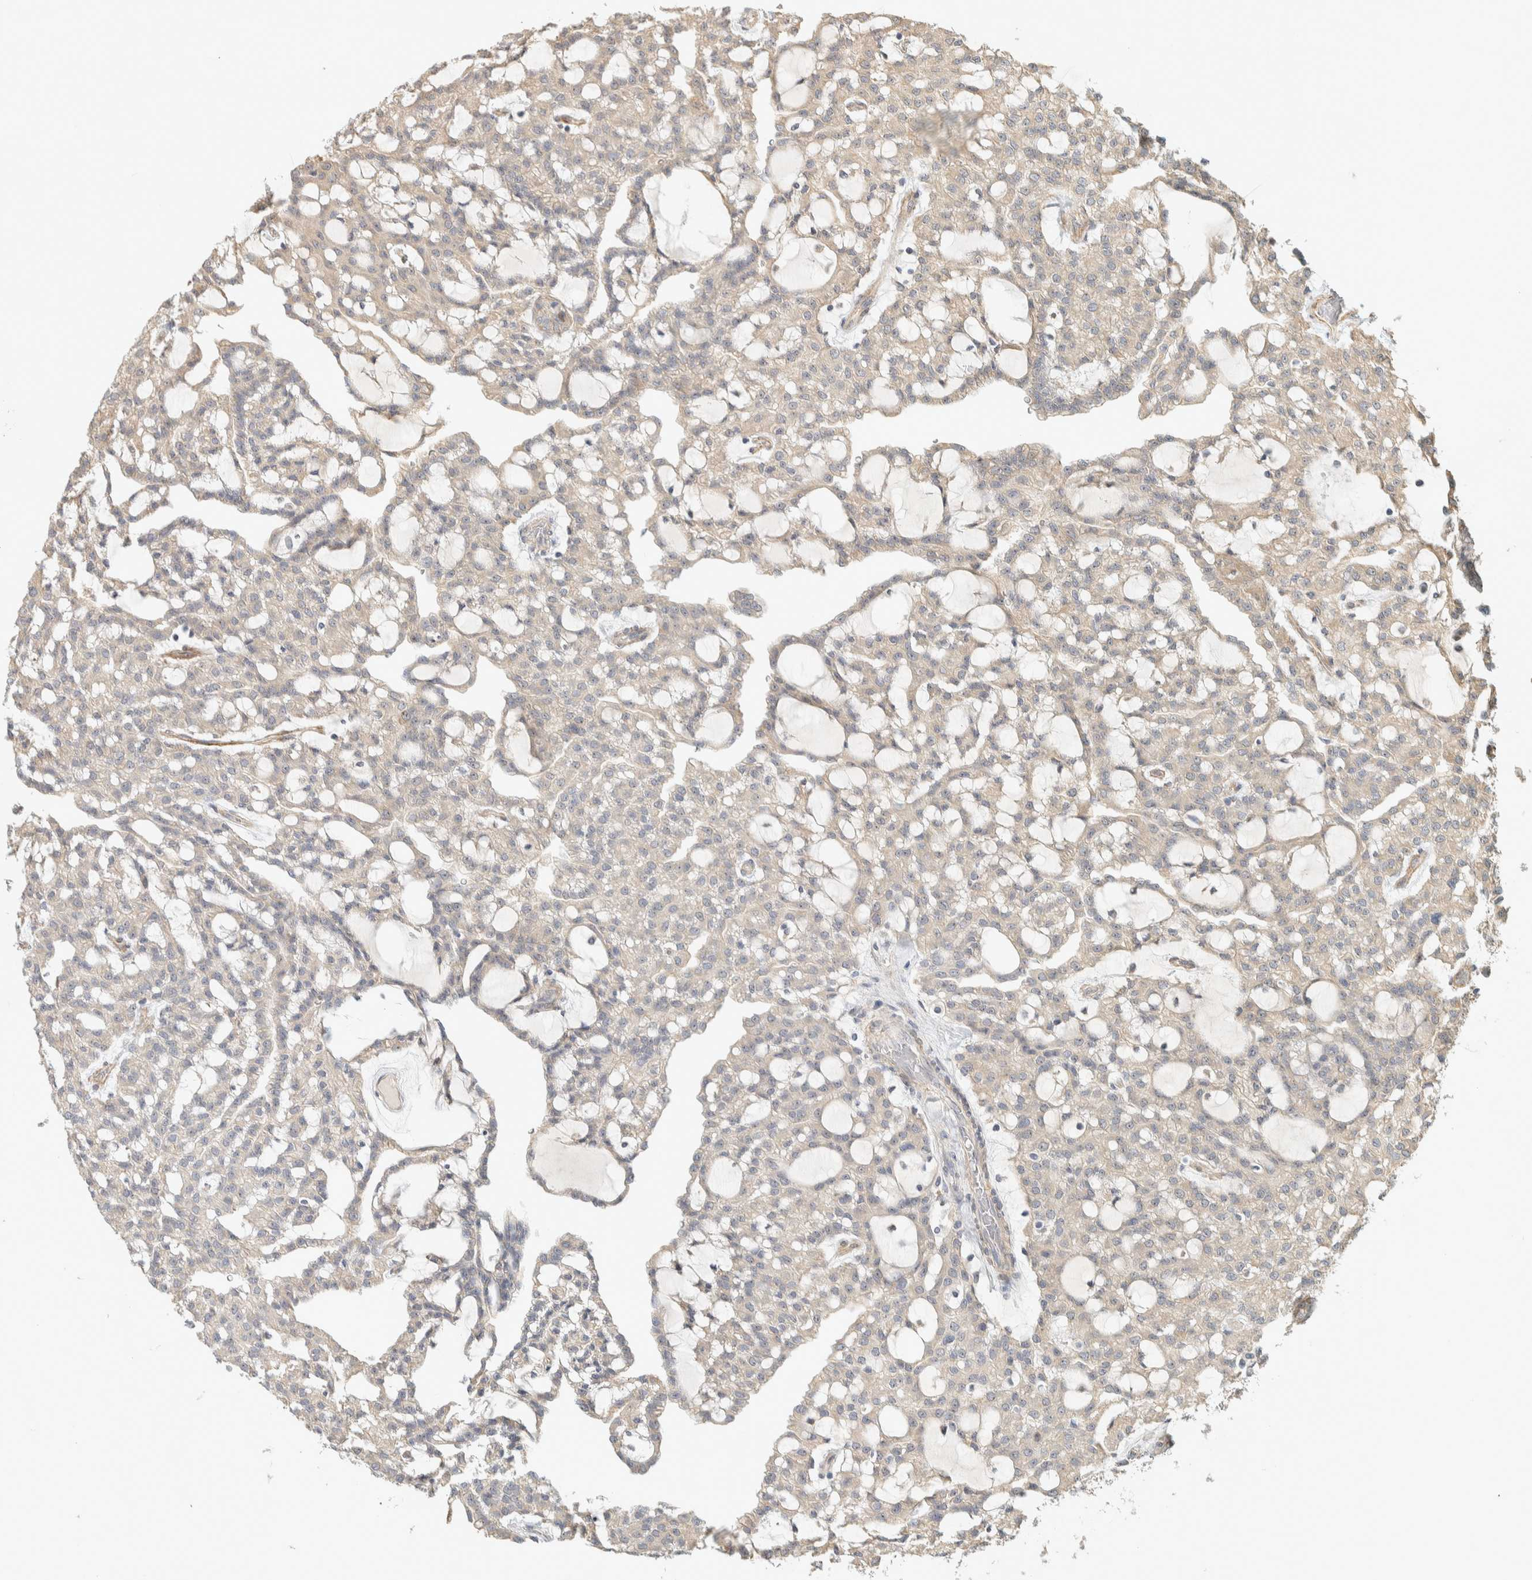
{"staining": {"intensity": "weak", "quantity": "<25%", "location": "cytoplasmic/membranous"}, "tissue": "renal cancer", "cell_type": "Tumor cells", "image_type": "cancer", "snomed": [{"axis": "morphology", "description": "Adenocarcinoma, NOS"}, {"axis": "topography", "description": "Kidney"}], "caption": "Immunohistochemical staining of human adenocarcinoma (renal) displays no significant staining in tumor cells.", "gene": "KLHL40", "patient": {"sex": "male", "age": 63}}